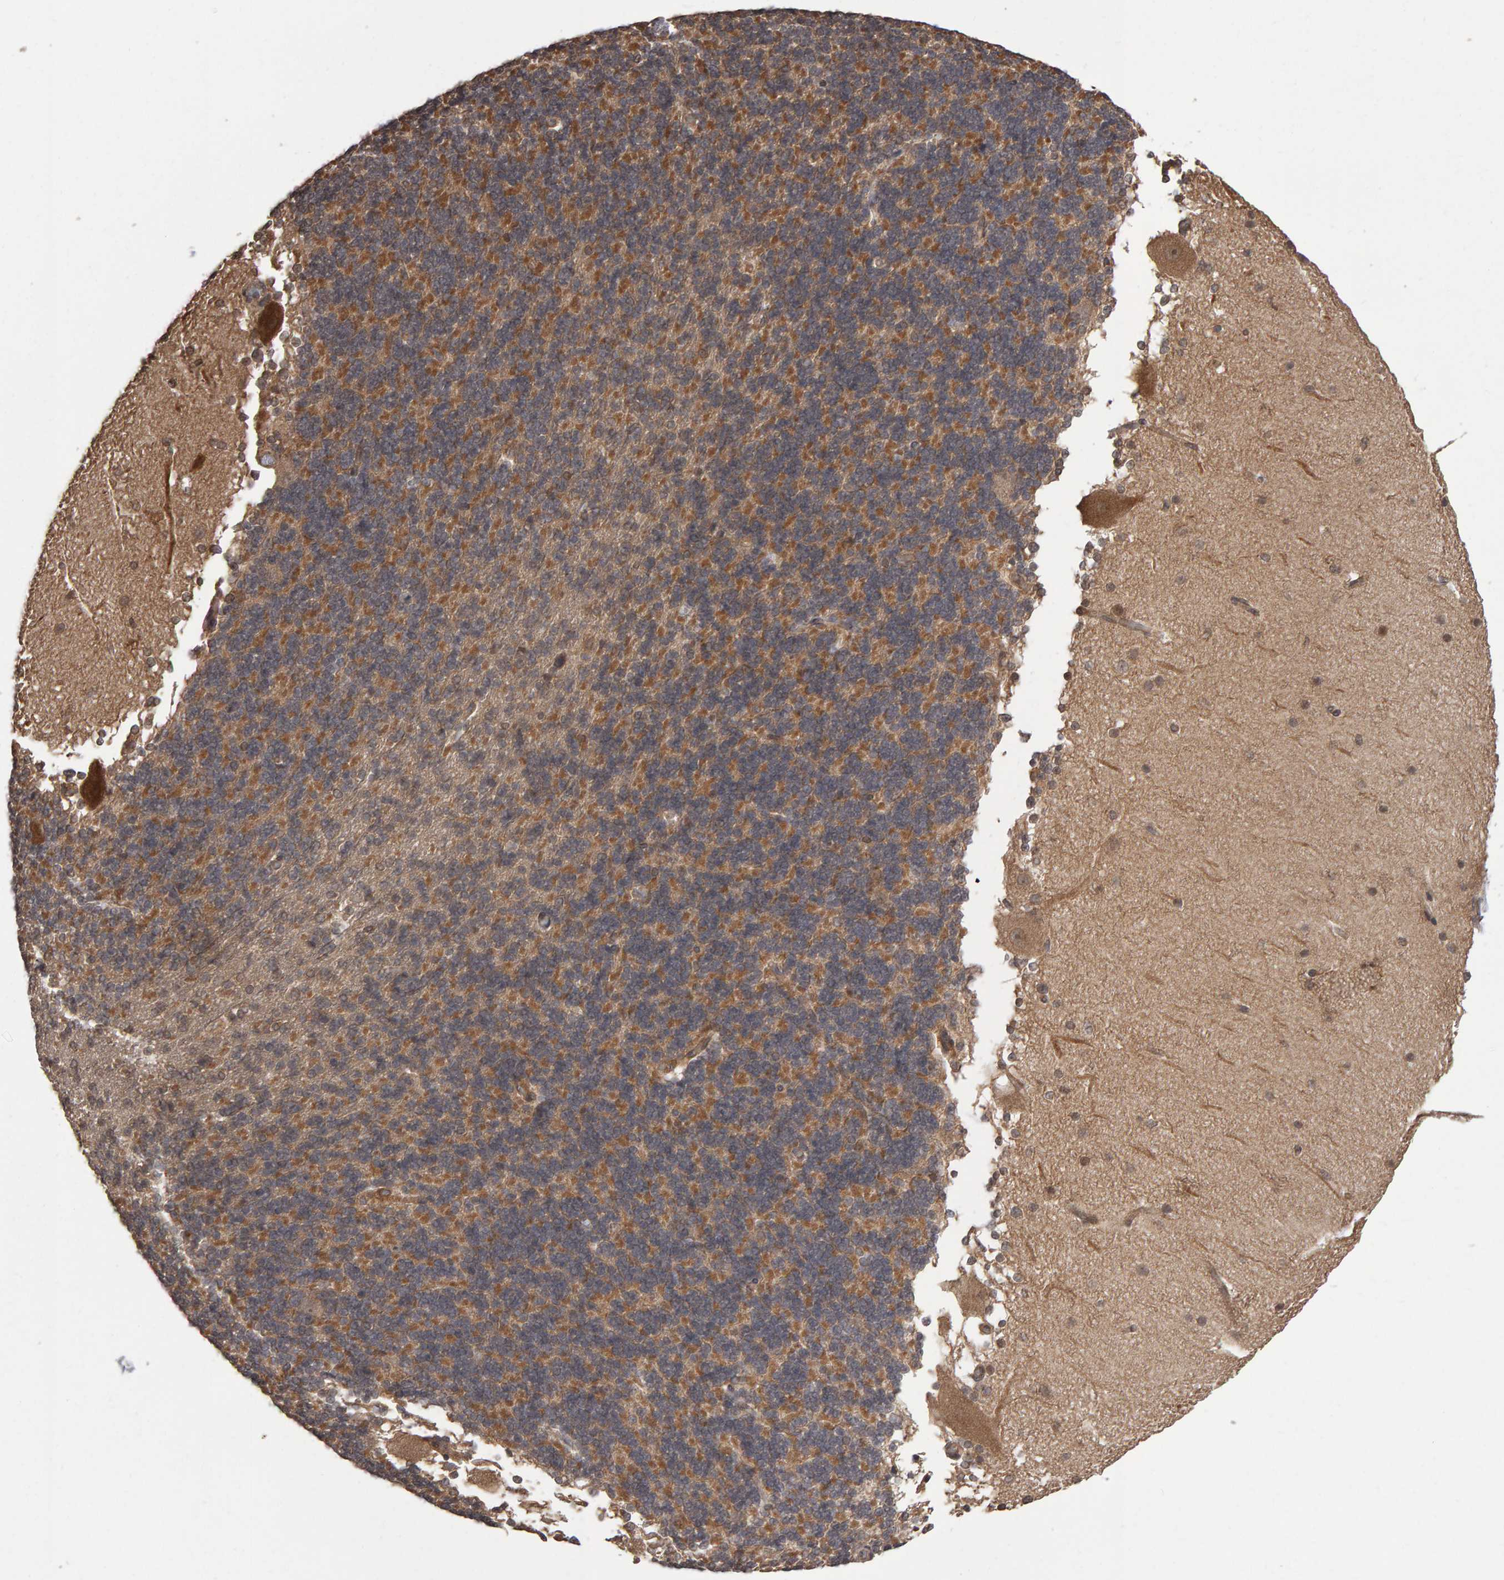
{"staining": {"intensity": "moderate", "quantity": ">75%", "location": "cytoplasmic/membranous"}, "tissue": "cerebellum", "cell_type": "Cells in granular layer", "image_type": "normal", "snomed": [{"axis": "morphology", "description": "Normal tissue, NOS"}, {"axis": "topography", "description": "Cerebellum"}], "caption": "High-magnification brightfield microscopy of unremarkable cerebellum stained with DAB (3,3'-diaminobenzidine) (brown) and counterstained with hematoxylin (blue). cells in granular layer exhibit moderate cytoplasmic/membranous positivity is identified in about>75% of cells.", "gene": "SCRIB", "patient": {"sex": "female", "age": 19}}